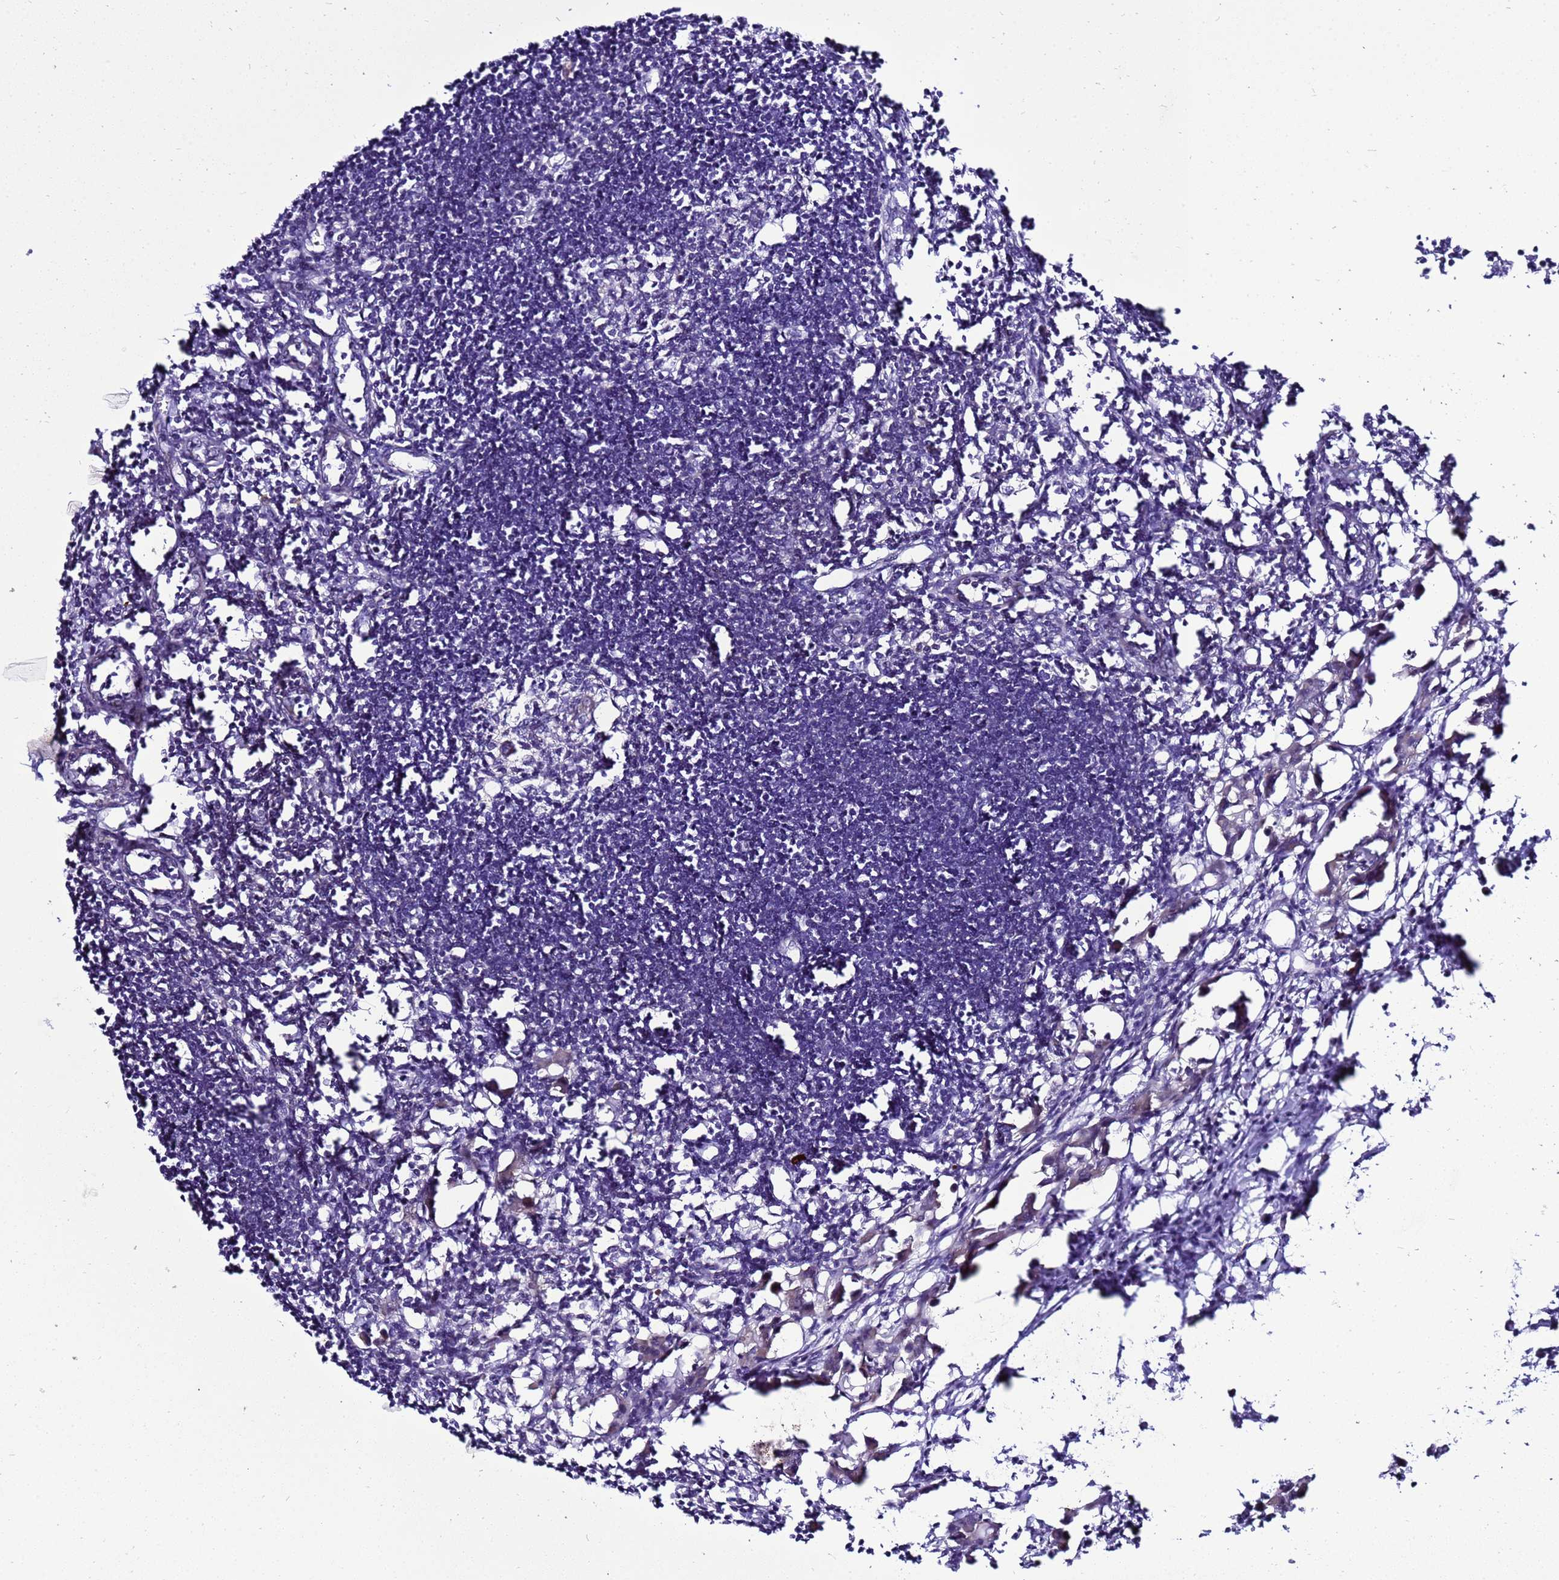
{"staining": {"intensity": "negative", "quantity": "none", "location": "none"}, "tissue": "lymph node", "cell_type": "Germinal center cells", "image_type": "normal", "snomed": [{"axis": "morphology", "description": "Normal tissue, NOS"}, {"axis": "morphology", "description": "Malignant melanoma, Metastatic site"}, {"axis": "topography", "description": "Lymph node"}], "caption": "High magnification brightfield microscopy of normal lymph node stained with DAB (brown) and counterstained with hematoxylin (blue): germinal center cells show no significant positivity.", "gene": "C19orf47", "patient": {"sex": "male", "age": 41}}